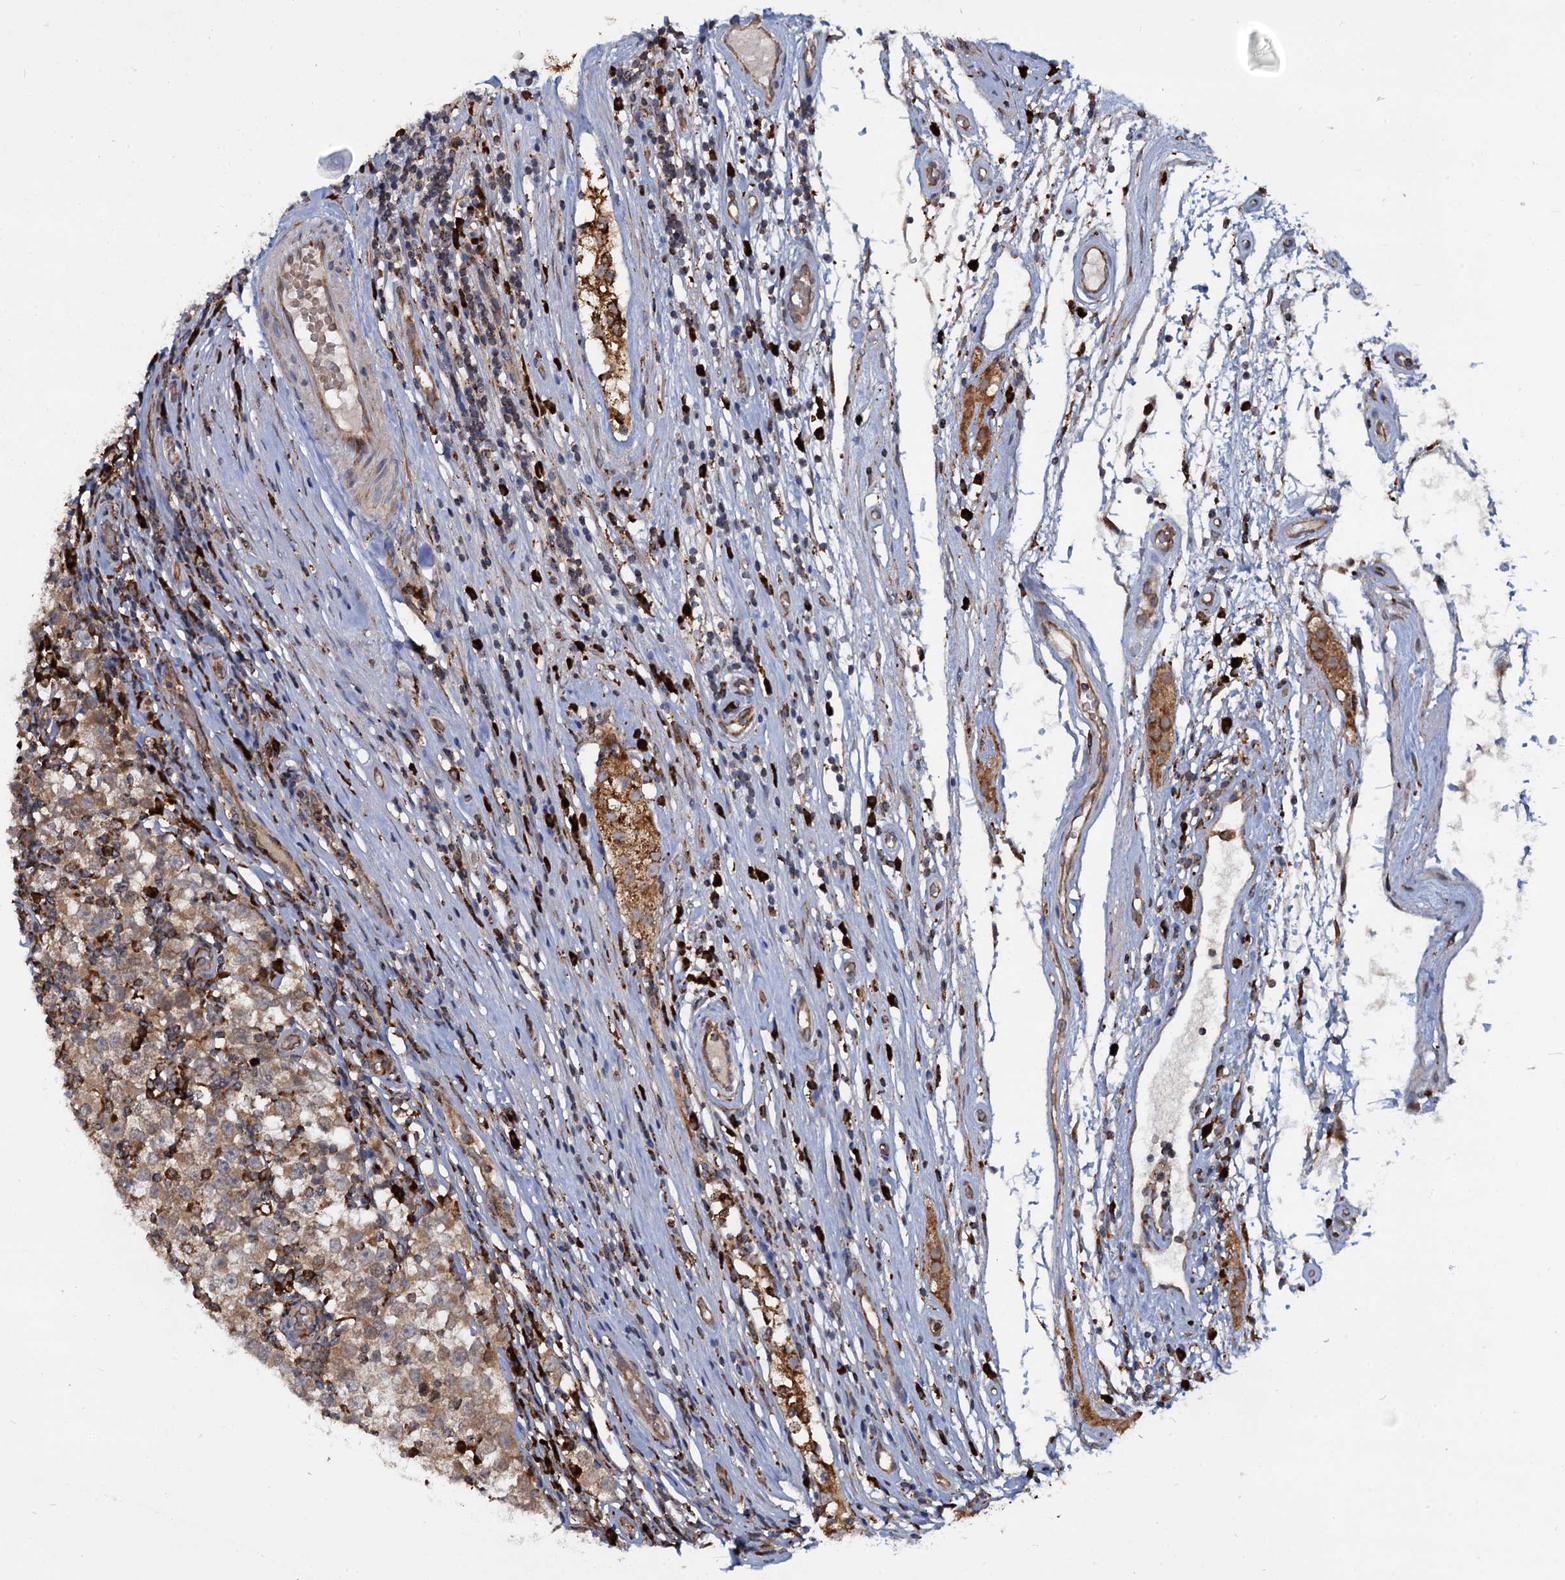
{"staining": {"intensity": "weak", "quantity": "25%-75%", "location": "cytoplasmic/membranous"}, "tissue": "testis cancer", "cell_type": "Tumor cells", "image_type": "cancer", "snomed": [{"axis": "morphology", "description": "Seminoma, NOS"}, {"axis": "topography", "description": "Testis"}], "caption": "Tumor cells reveal weak cytoplasmic/membranous staining in about 25%-75% of cells in seminoma (testis).", "gene": "UFM1", "patient": {"sex": "male", "age": 65}}